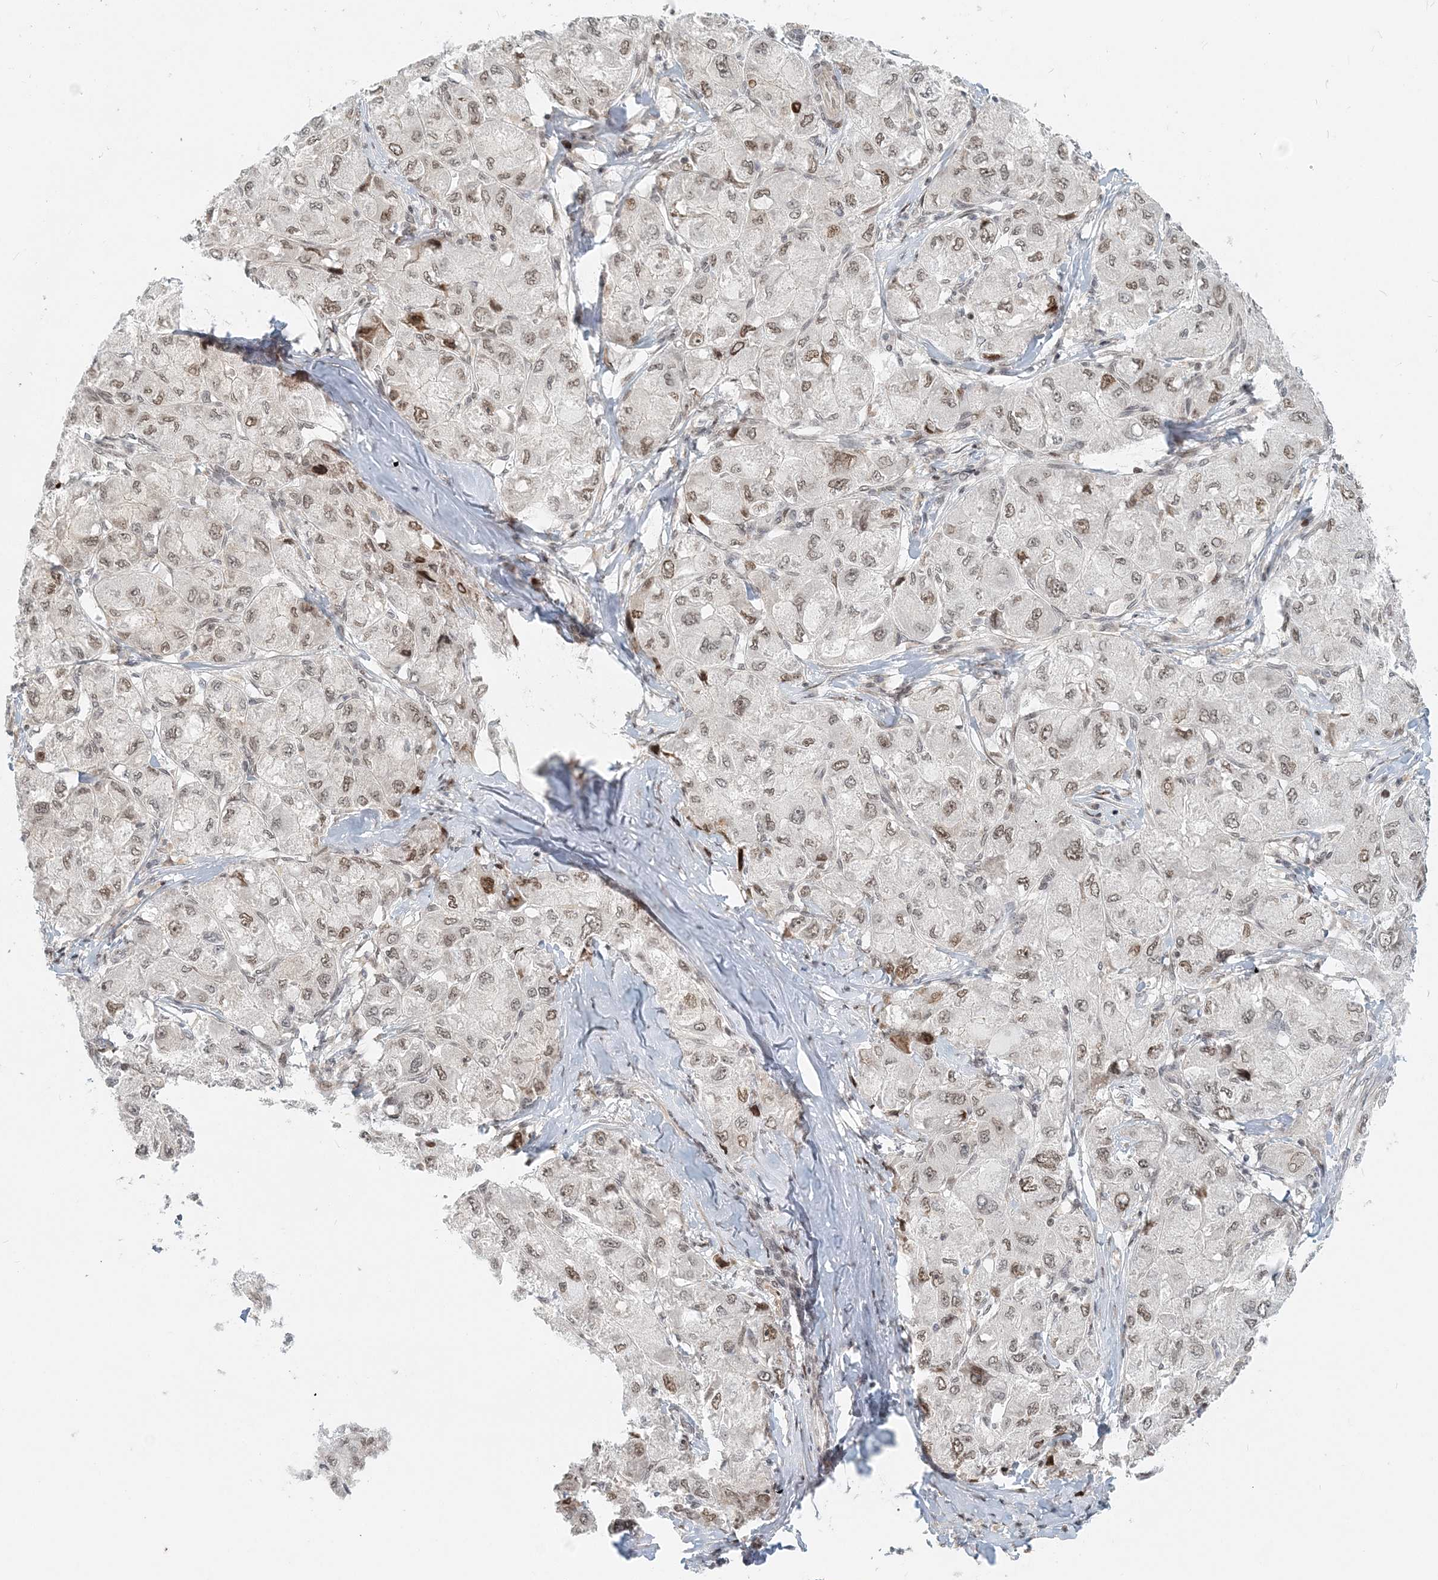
{"staining": {"intensity": "weak", "quantity": "25%-75%", "location": "nuclear"}, "tissue": "liver cancer", "cell_type": "Tumor cells", "image_type": "cancer", "snomed": [{"axis": "morphology", "description": "Carcinoma, Hepatocellular, NOS"}, {"axis": "topography", "description": "Liver"}], "caption": "Weak nuclear protein expression is seen in approximately 25%-75% of tumor cells in hepatocellular carcinoma (liver).", "gene": "BAZ1B", "patient": {"sex": "male", "age": 80}}